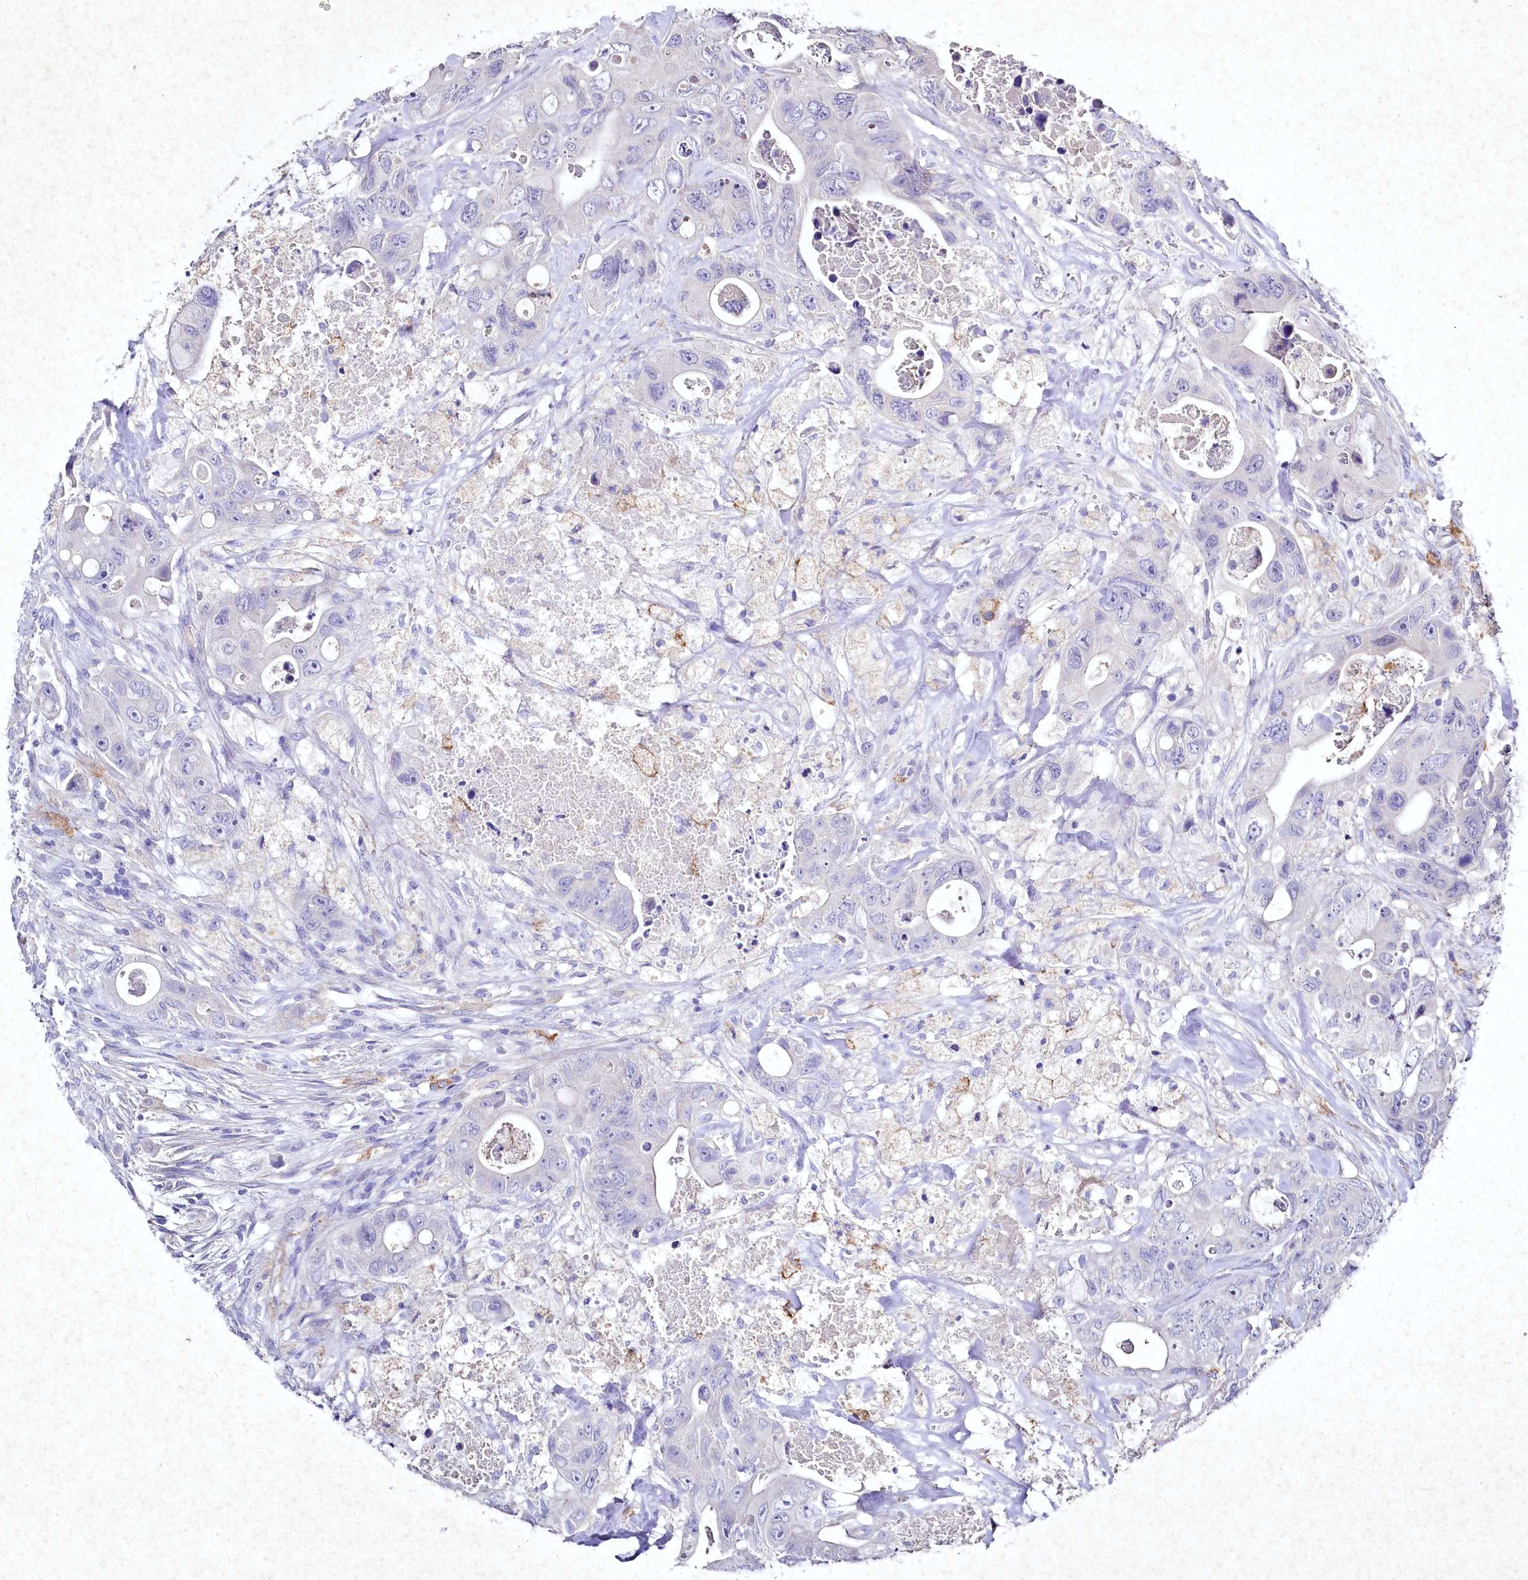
{"staining": {"intensity": "negative", "quantity": "none", "location": "none"}, "tissue": "colorectal cancer", "cell_type": "Tumor cells", "image_type": "cancer", "snomed": [{"axis": "morphology", "description": "Adenocarcinoma, NOS"}, {"axis": "topography", "description": "Colon"}], "caption": "Tumor cells show no significant positivity in colorectal cancer (adenocarcinoma).", "gene": "CLEC4M", "patient": {"sex": "female", "age": 46}}